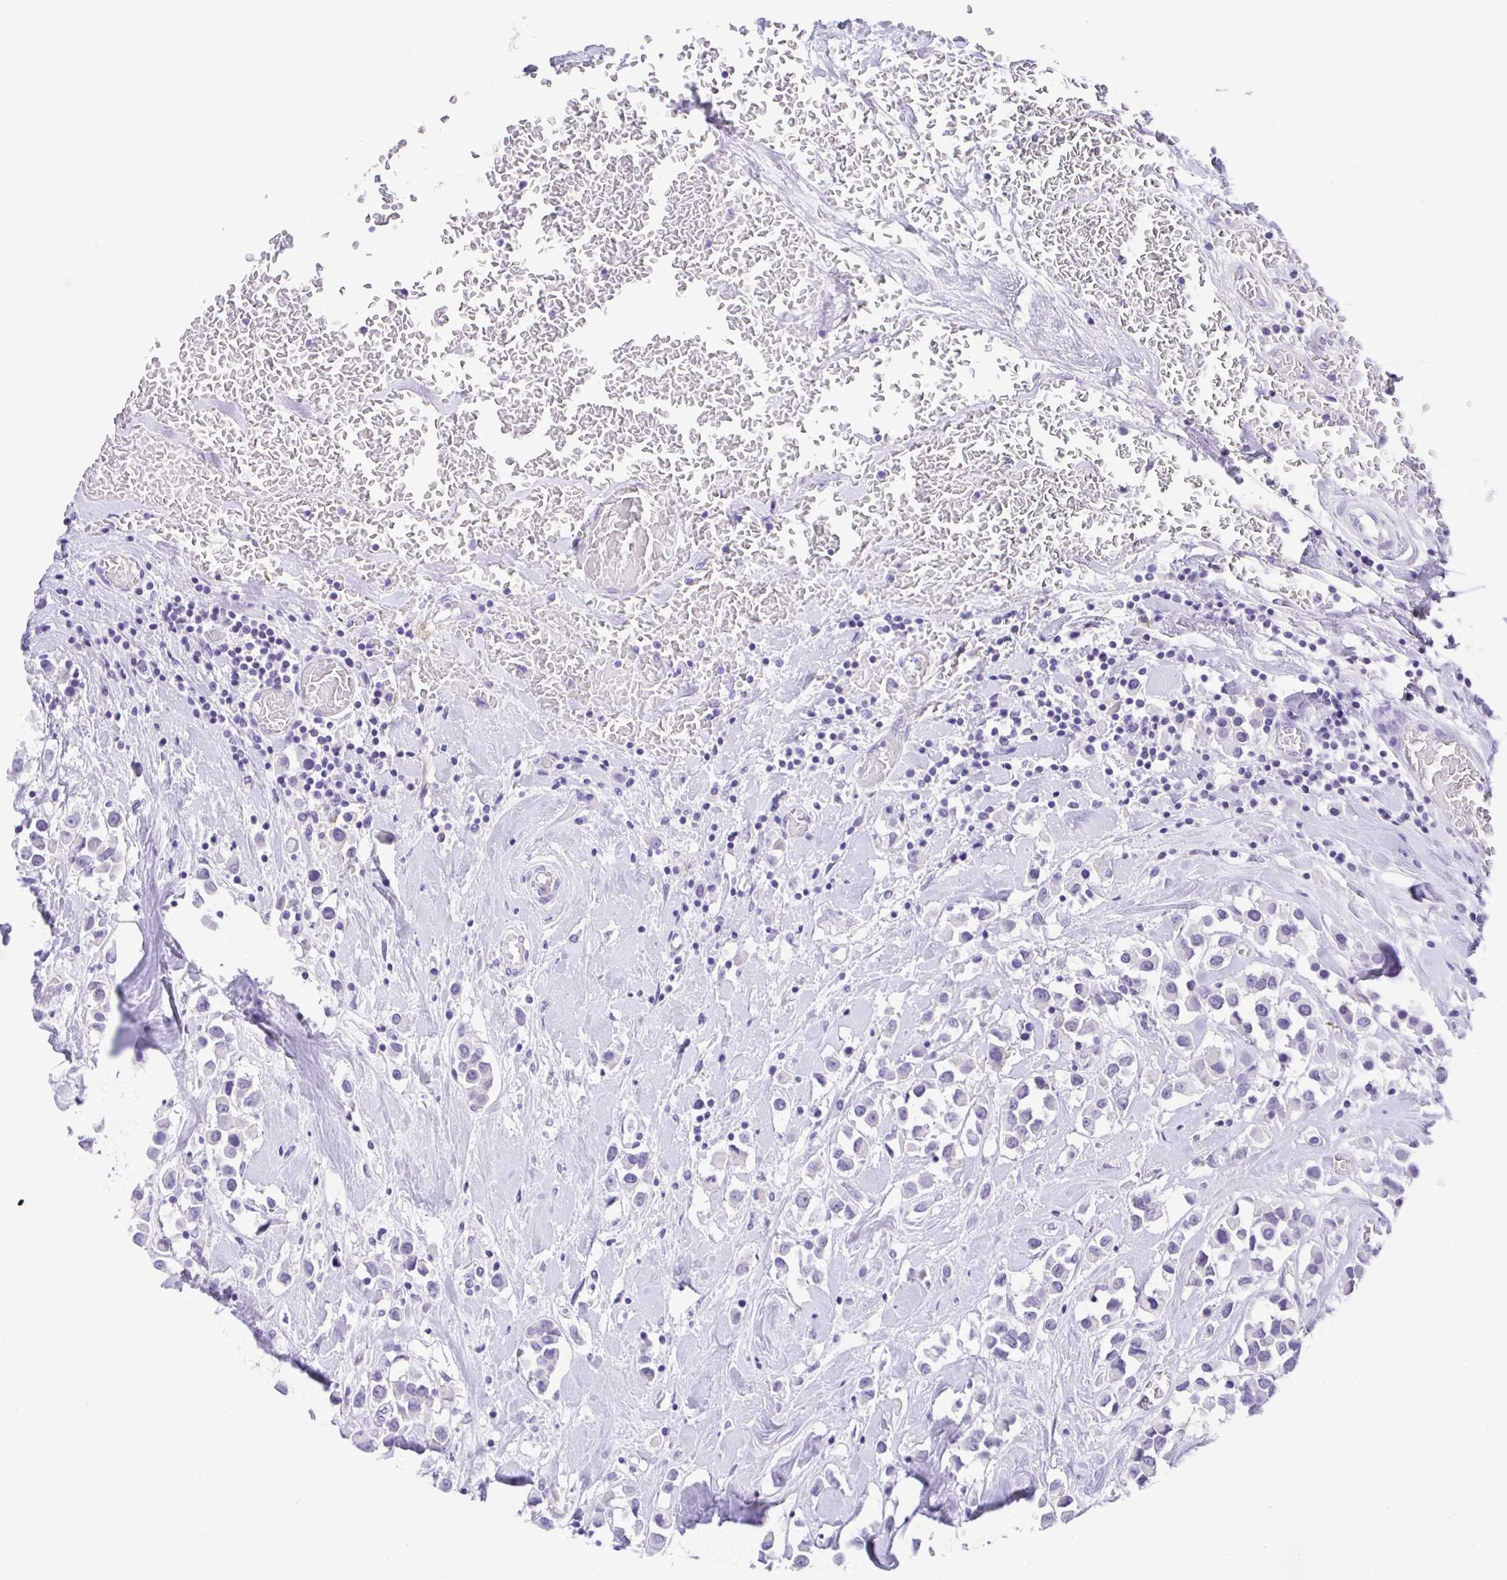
{"staining": {"intensity": "negative", "quantity": "none", "location": "none"}, "tissue": "breast cancer", "cell_type": "Tumor cells", "image_type": "cancer", "snomed": [{"axis": "morphology", "description": "Duct carcinoma"}, {"axis": "topography", "description": "Breast"}], "caption": "IHC of breast cancer reveals no positivity in tumor cells.", "gene": "SPATA4", "patient": {"sex": "female", "age": 61}}